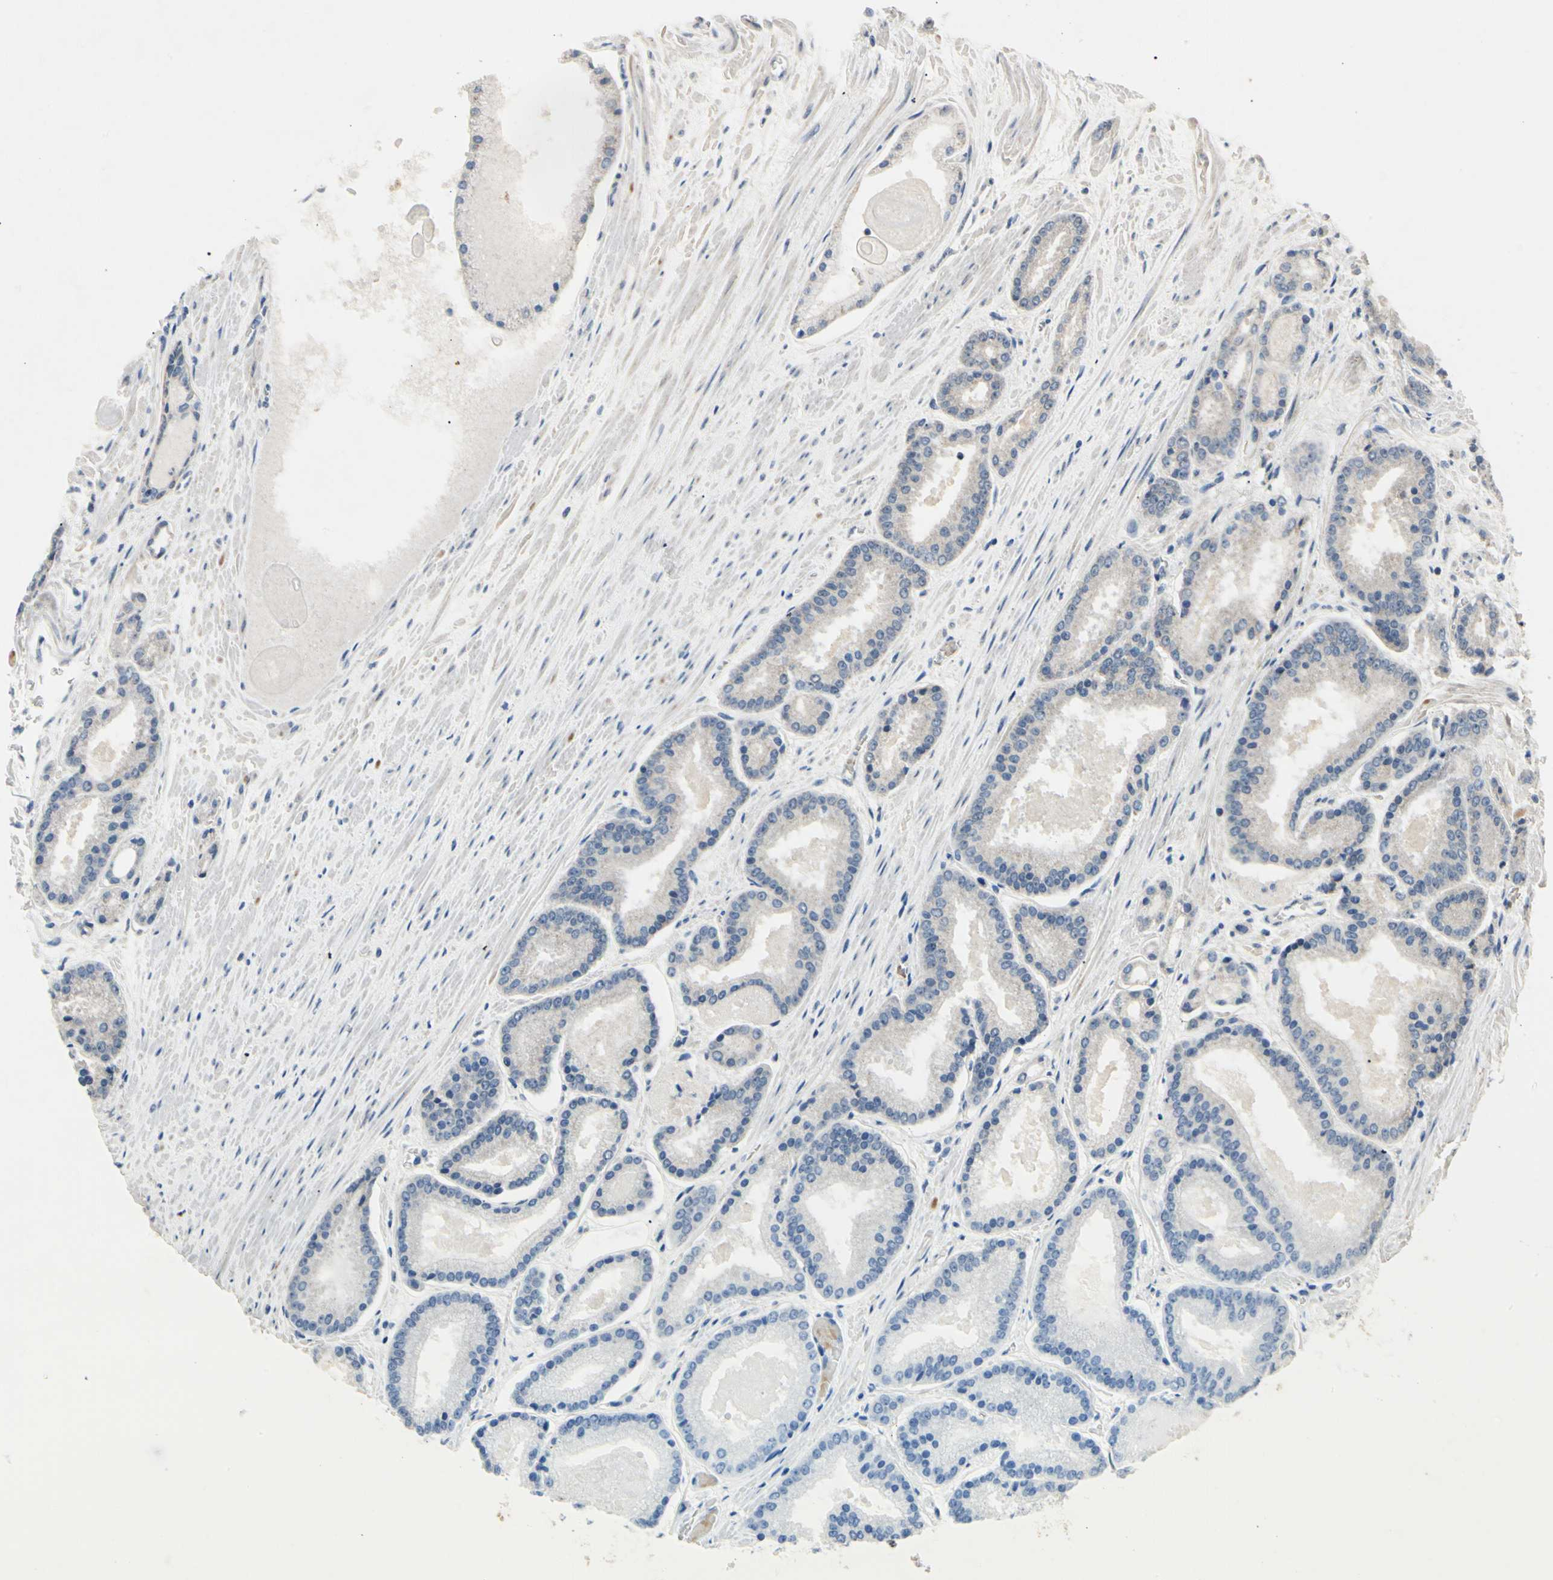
{"staining": {"intensity": "negative", "quantity": "none", "location": "none"}, "tissue": "prostate cancer", "cell_type": "Tumor cells", "image_type": "cancer", "snomed": [{"axis": "morphology", "description": "Adenocarcinoma, Low grade"}, {"axis": "topography", "description": "Prostate"}], "caption": "DAB immunohistochemical staining of human adenocarcinoma (low-grade) (prostate) reveals no significant positivity in tumor cells.", "gene": "RIOX2", "patient": {"sex": "male", "age": 59}}